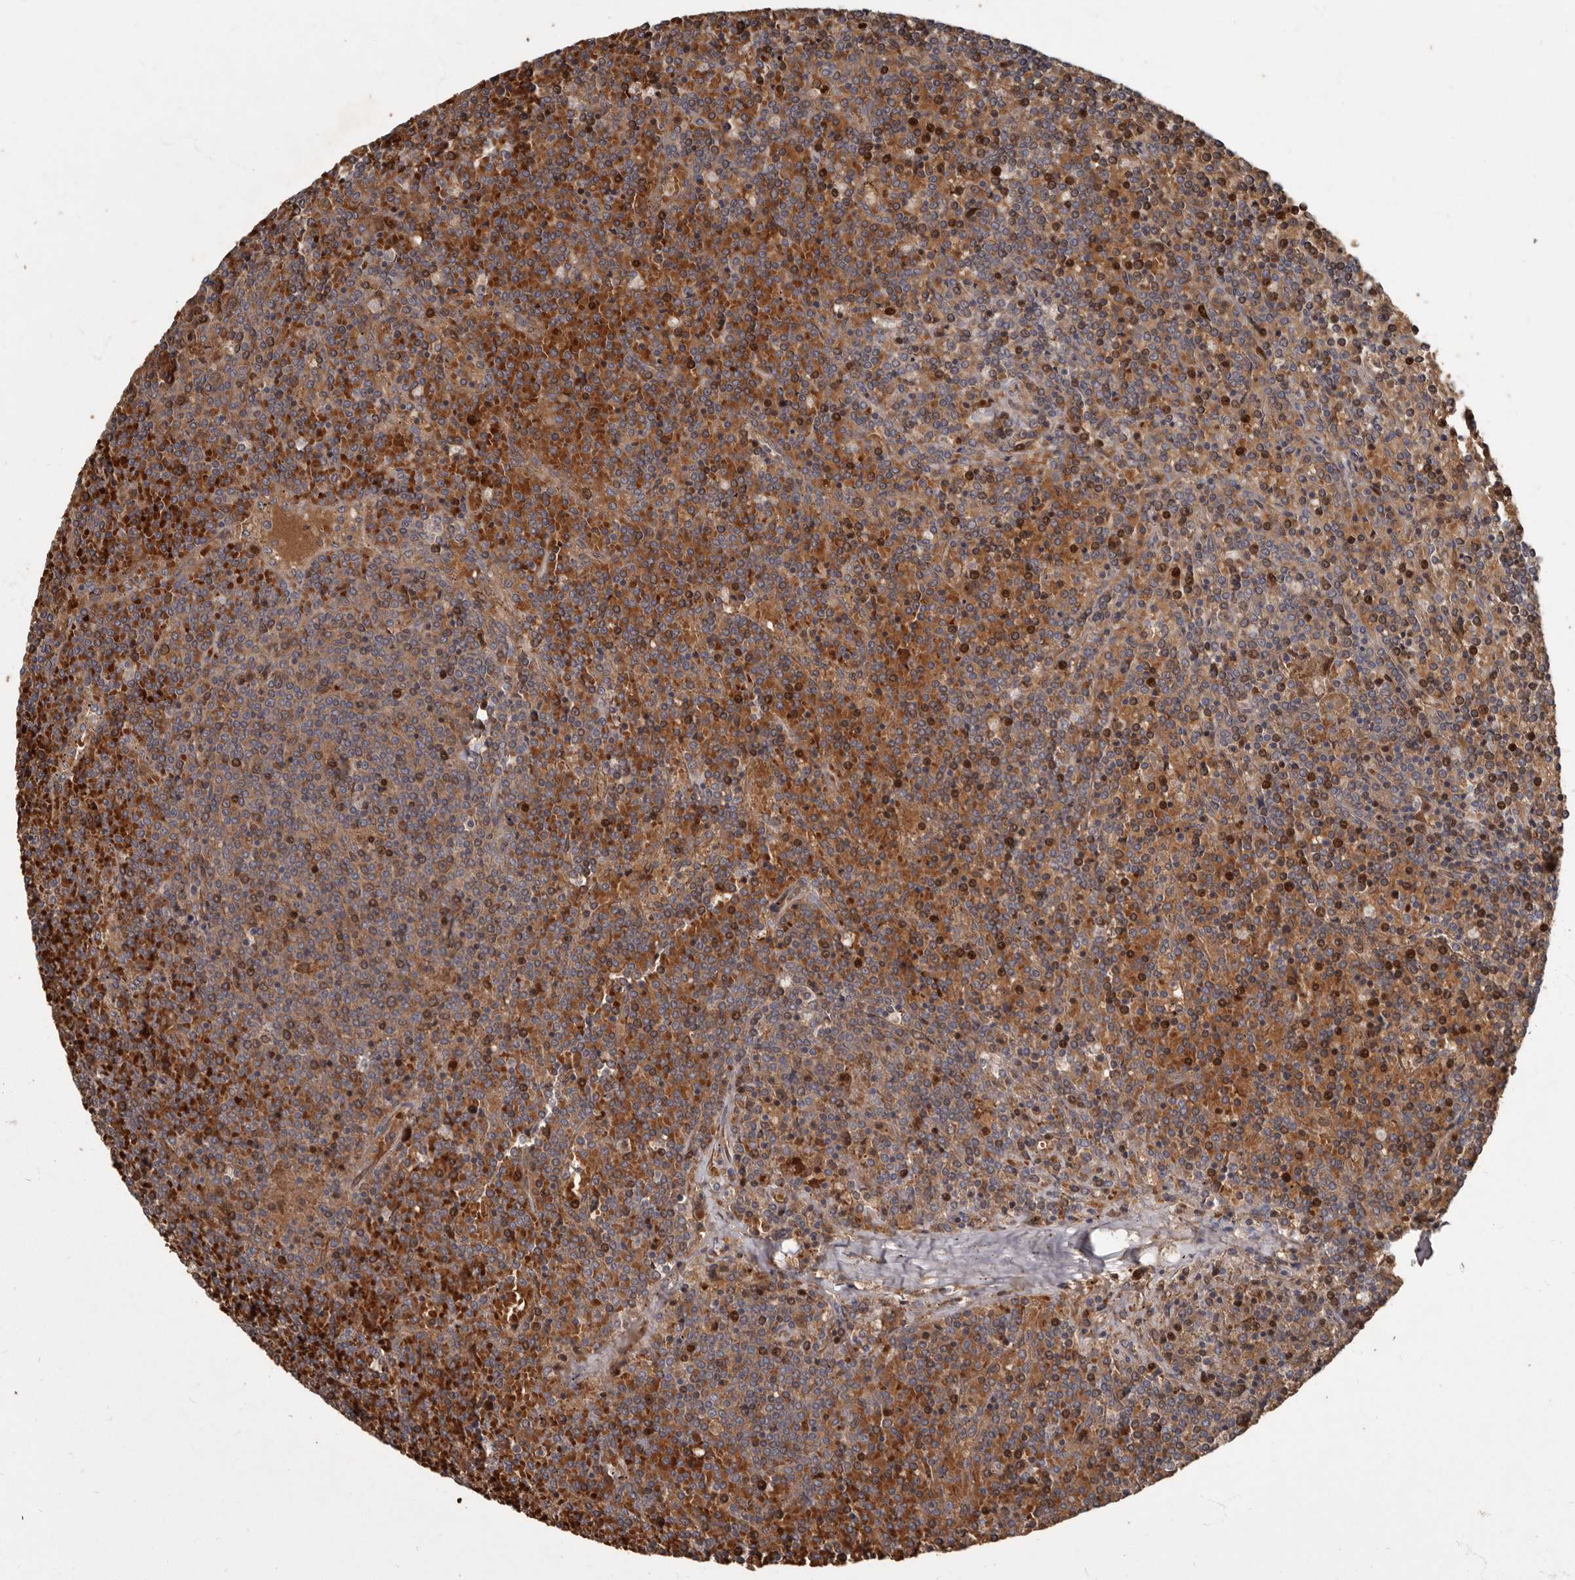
{"staining": {"intensity": "moderate", "quantity": "25%-75%", "location": "cytoplasmic/membranous"}, "tissue": "lymphoma", "cell_type": "Tumor cells", "image_type": "cancer", "snomed": [{"axis": "morphology", "description": "Malignant lymphoma, non-Hodgkin's type, Low grade"}, {"axis": "topography", "description": "Spleen"}], "caption": "Brown immunohistochemical staining in human lymphoma shows moderate cytoplasmic/membranous expression in approximately 25%-75% of tumor cells.", "gene": "KIF26B", "patient": {"sex": "female", "age": 19}}